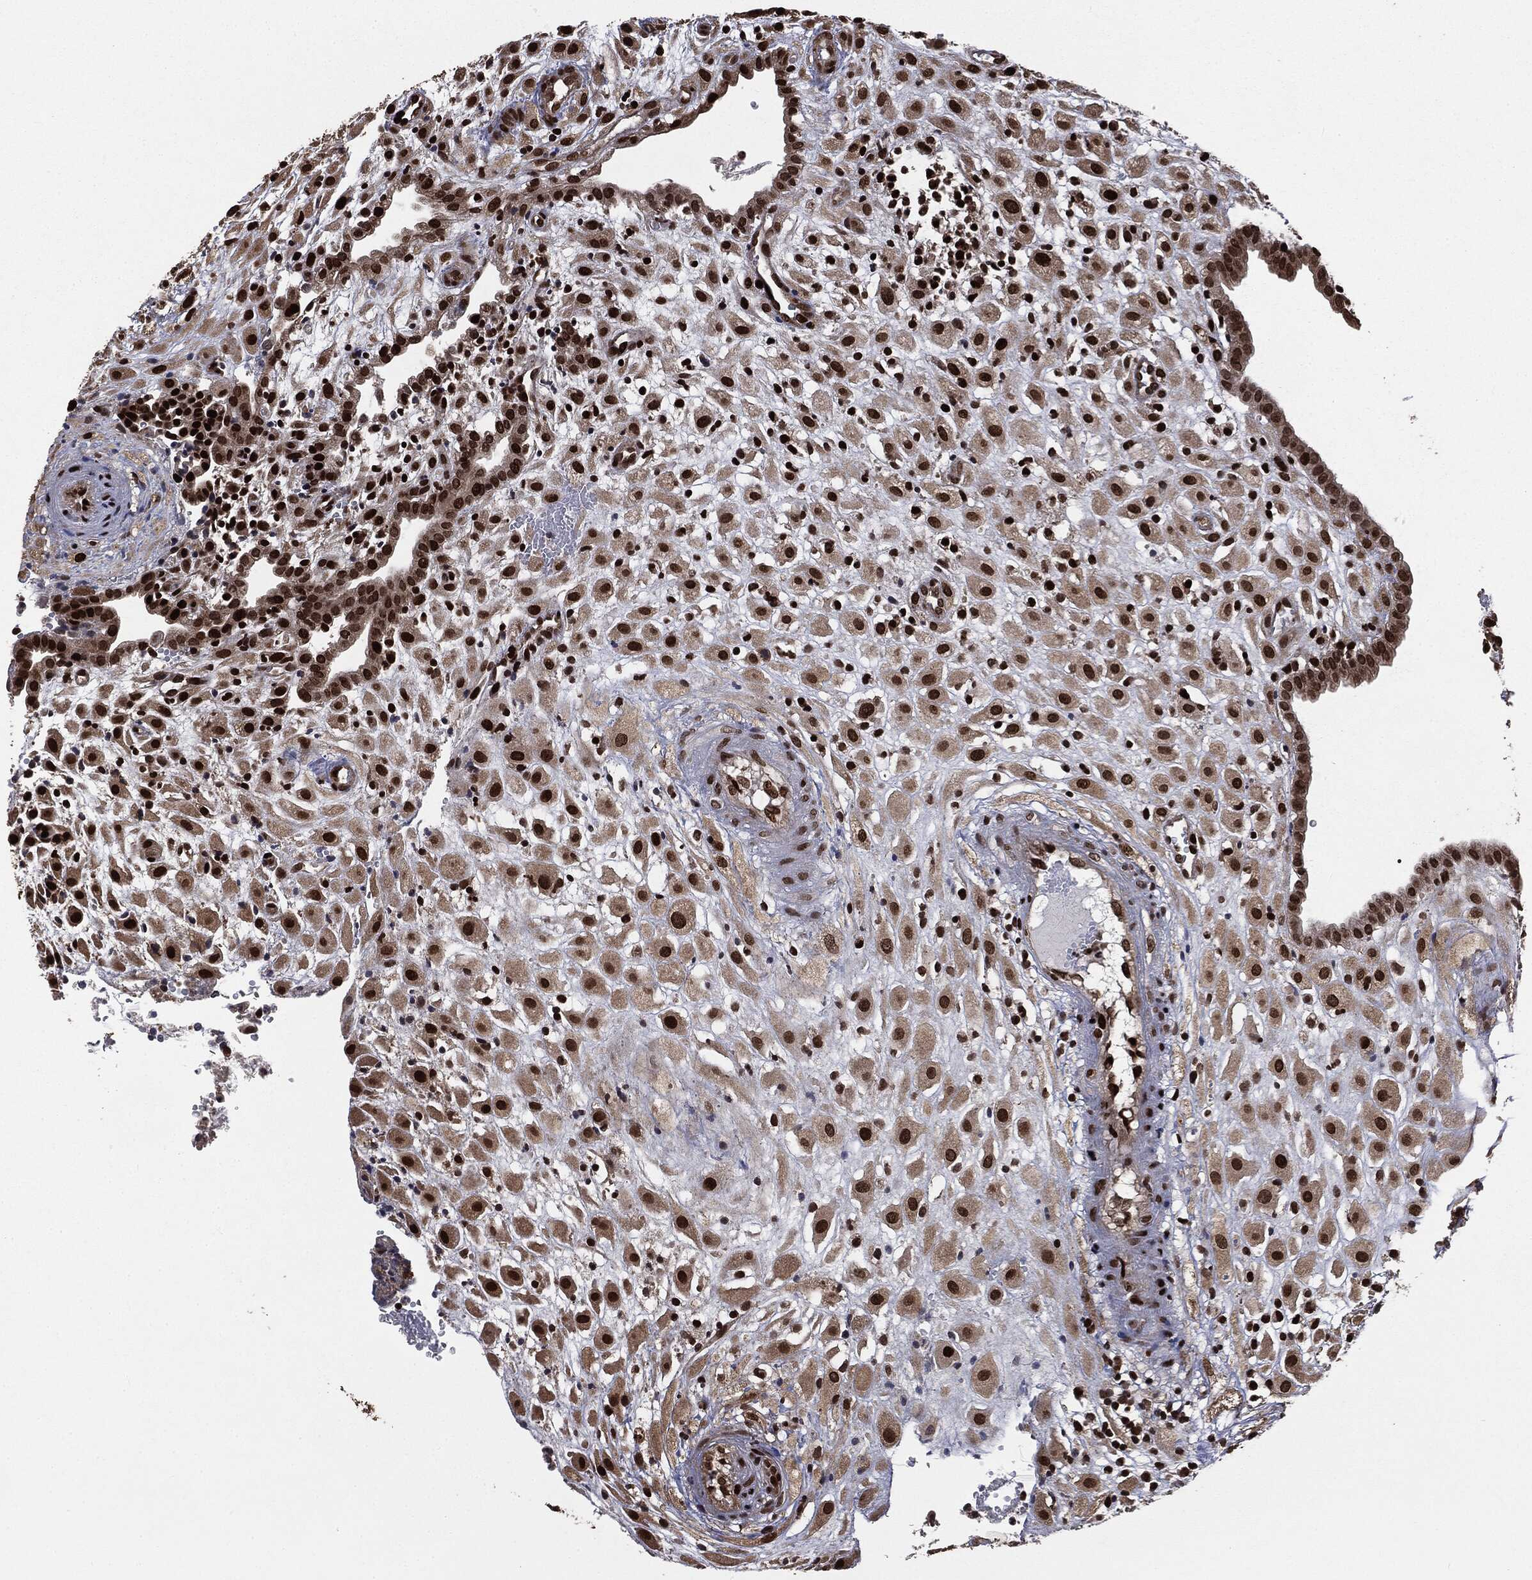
{"staining": {"intensity": "strong", "quantity": ">75%", "location": "nuclear"}, "tissue": "placenta", "cell_type": "Decidual cells", "image_type": "normal", "snomed": [{"axis": "morphology", "description": "Normal tissue, NOS"}, {"axis": "topography", "description": "Placenta"}], "caption": "The histopathology image displays immunohistochemical staining of benign placenta. There is strong nuclear expression is appreciated in approximately >75% of decidual cells. (IHC, brightfield microscopy, high magnification).", "gene": "DVL2", "patient": {"sex": "female", "age": 24}}